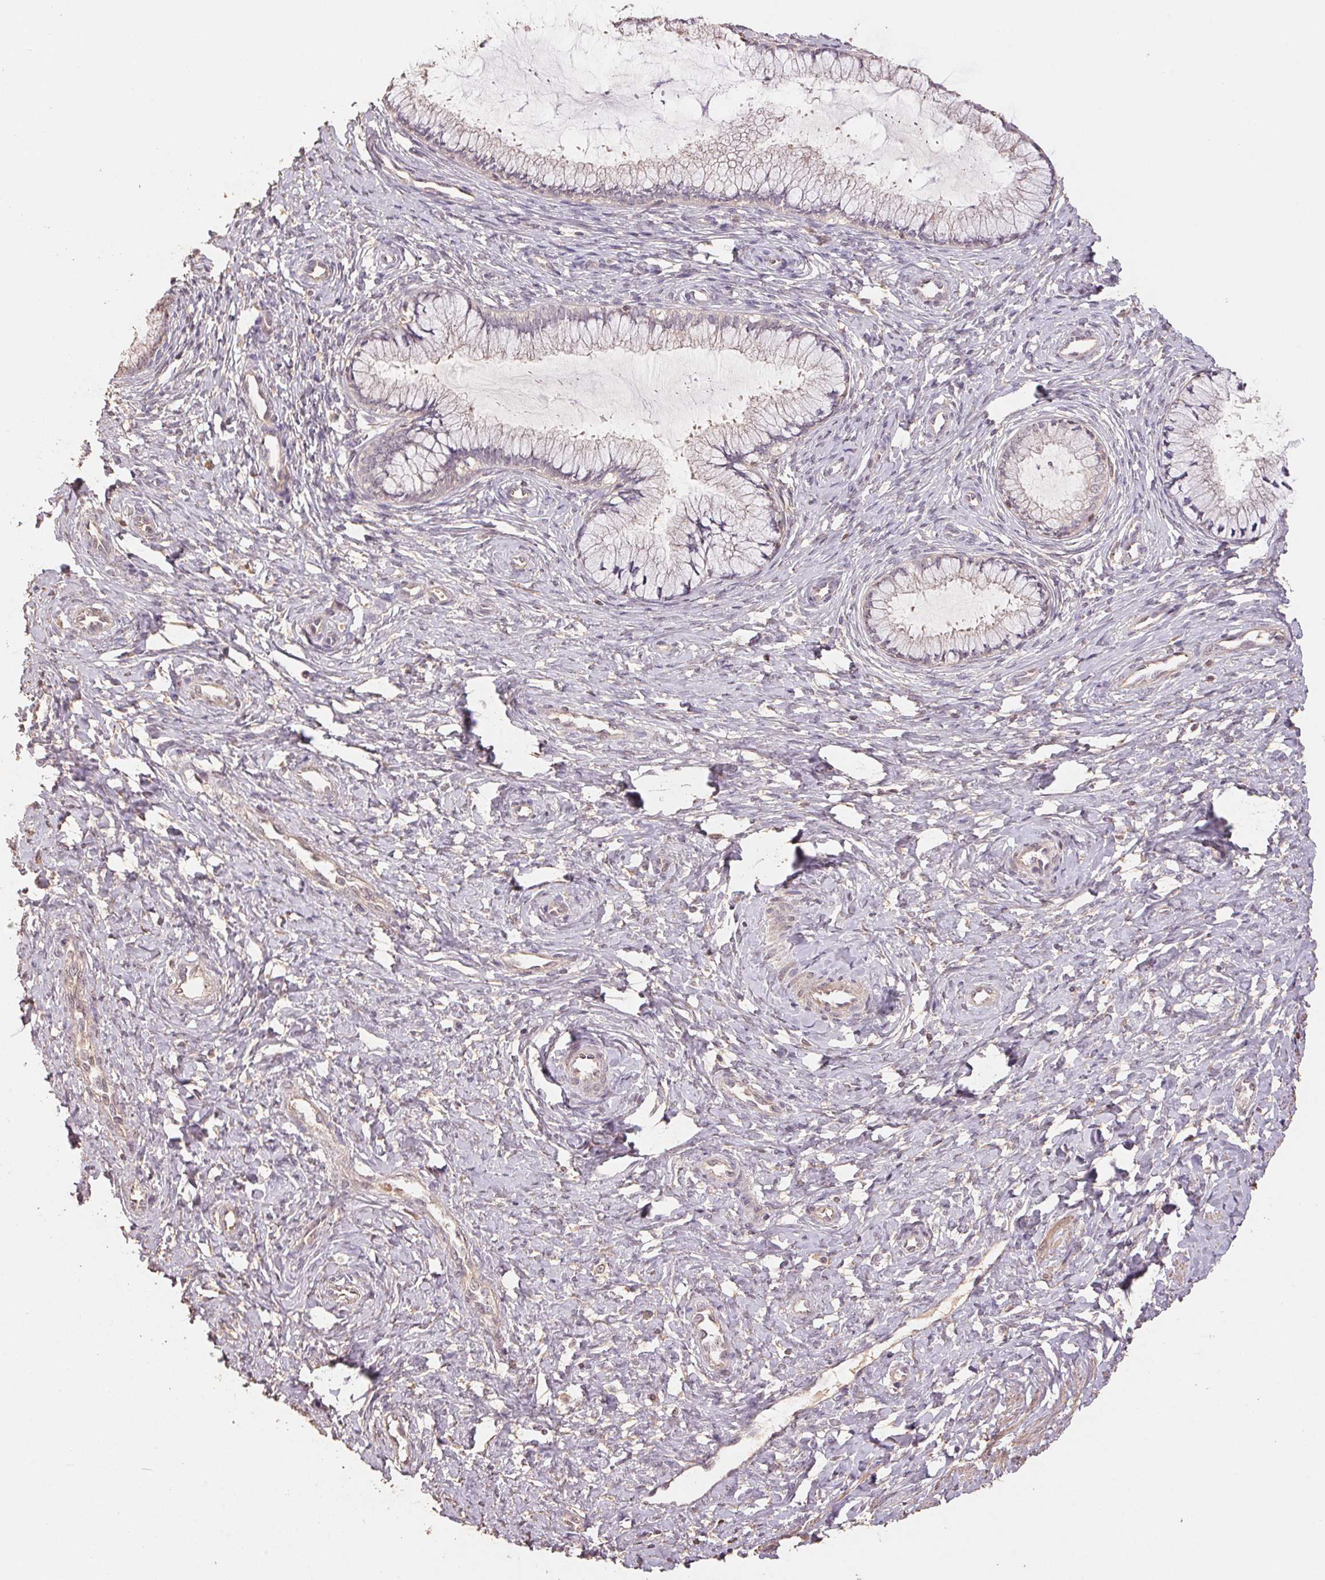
{"staining": {"intensity": "negative", "quantity": "none", "location": "none"}, "tissue": "cervix", "cell_type": "Glandular cells", "image_type": "normal", "snomed": [{"axis": "morphology", "description": "Normal tissue, NOS"}, {"axis": "topography", "description": "Cervix"}], "caption": "A high-resolution photomicrograph shows IHC staining of unremarkable cervix, which reveals no significant positivity in glandular cells.", "gene": "CENPF", "patient": {"sex": "female", "age": 37}}